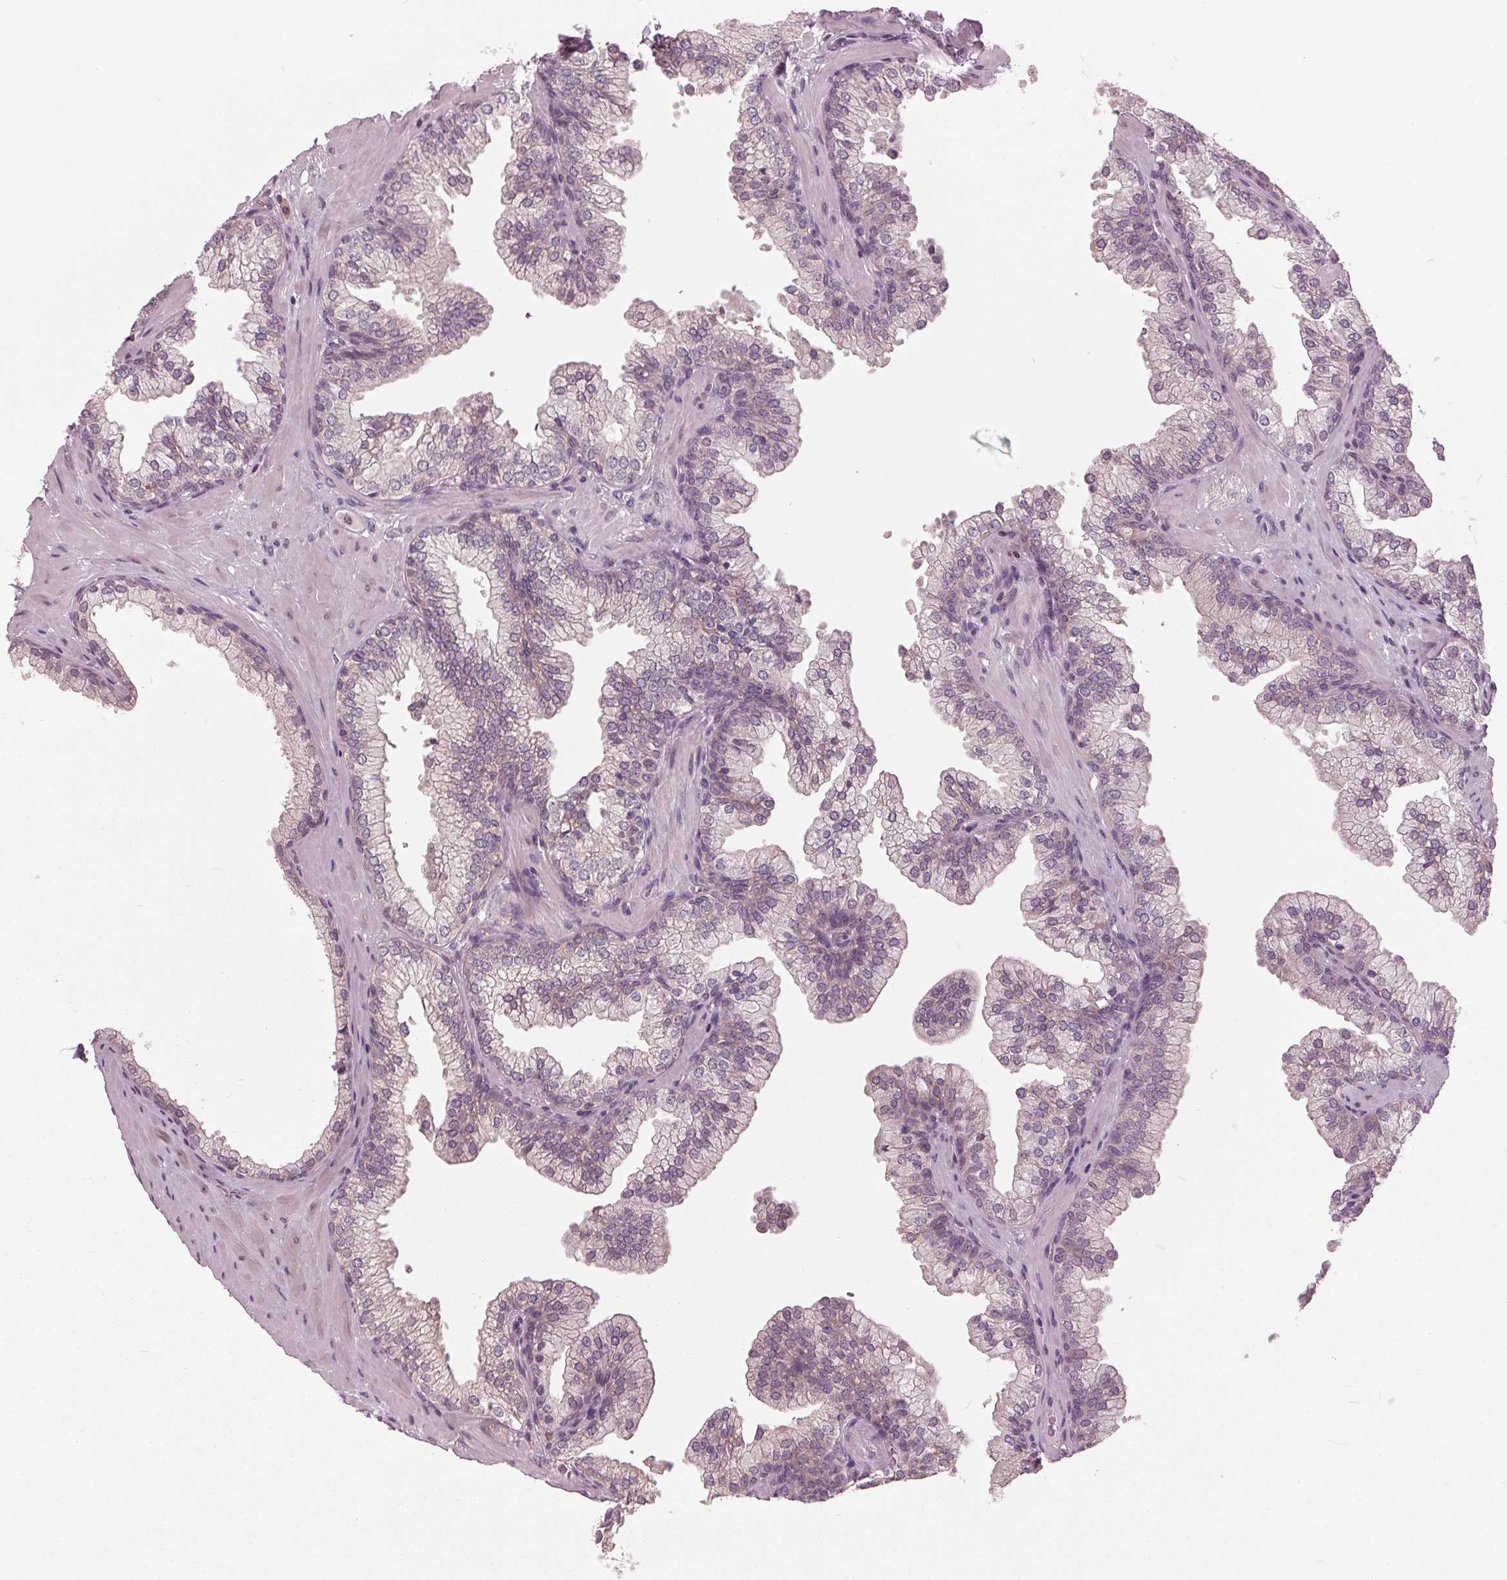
{"staining": {"intensity": "negative", "quantity": "none", "location": "none"}, "tissue": "prostate", "cell_type": "Glandular cells", "image_type": "normal", "snomed": [{"axis": "morphology", "description": "Normal tissue, NOS"}, {"axis": "topography", "description": "Prostate"}, {"axis": "topography", "description": "Peripheral nerve tissue"}], "caption": "The micrograph displays no significant positivity in glandular cells of prostate.", "gene": "SIGLEC6", "patient": {"sex": "male", "age": 61}}